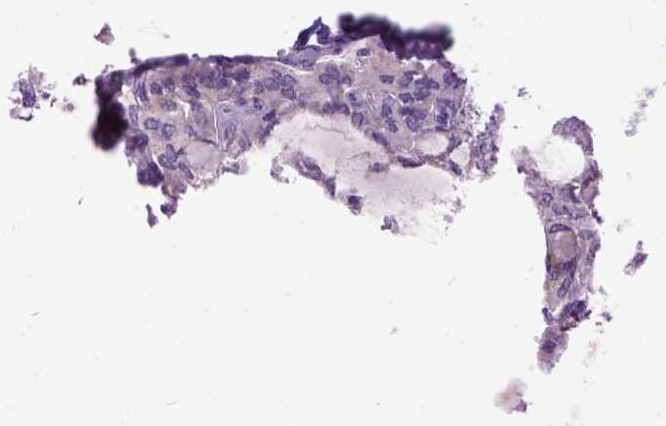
{"staining": {"intensity": "negative", "quantity": "none", "location": "none"}, "tissue": "thyroid cancer", "cell_type": "Tumor cells", "image_type": "cancer", "snomed": [{"axis": "morphology", "description": "Papillary adenocarcinoma, NOS"}, {"axis": "topography", "description": "Thyroid gland"}], "caption": "Immunohistochemistry histopathology image of neoplastic tissue: papillary adenocarcinoma (thyroid) stained with DAB (3,3'-diaminobenzidine) reveals no significant protein expression in tumor cells. Nuclei are stained in blue.", "gene": "MAPT", "patient": {"sex": "male", "age": 20}}